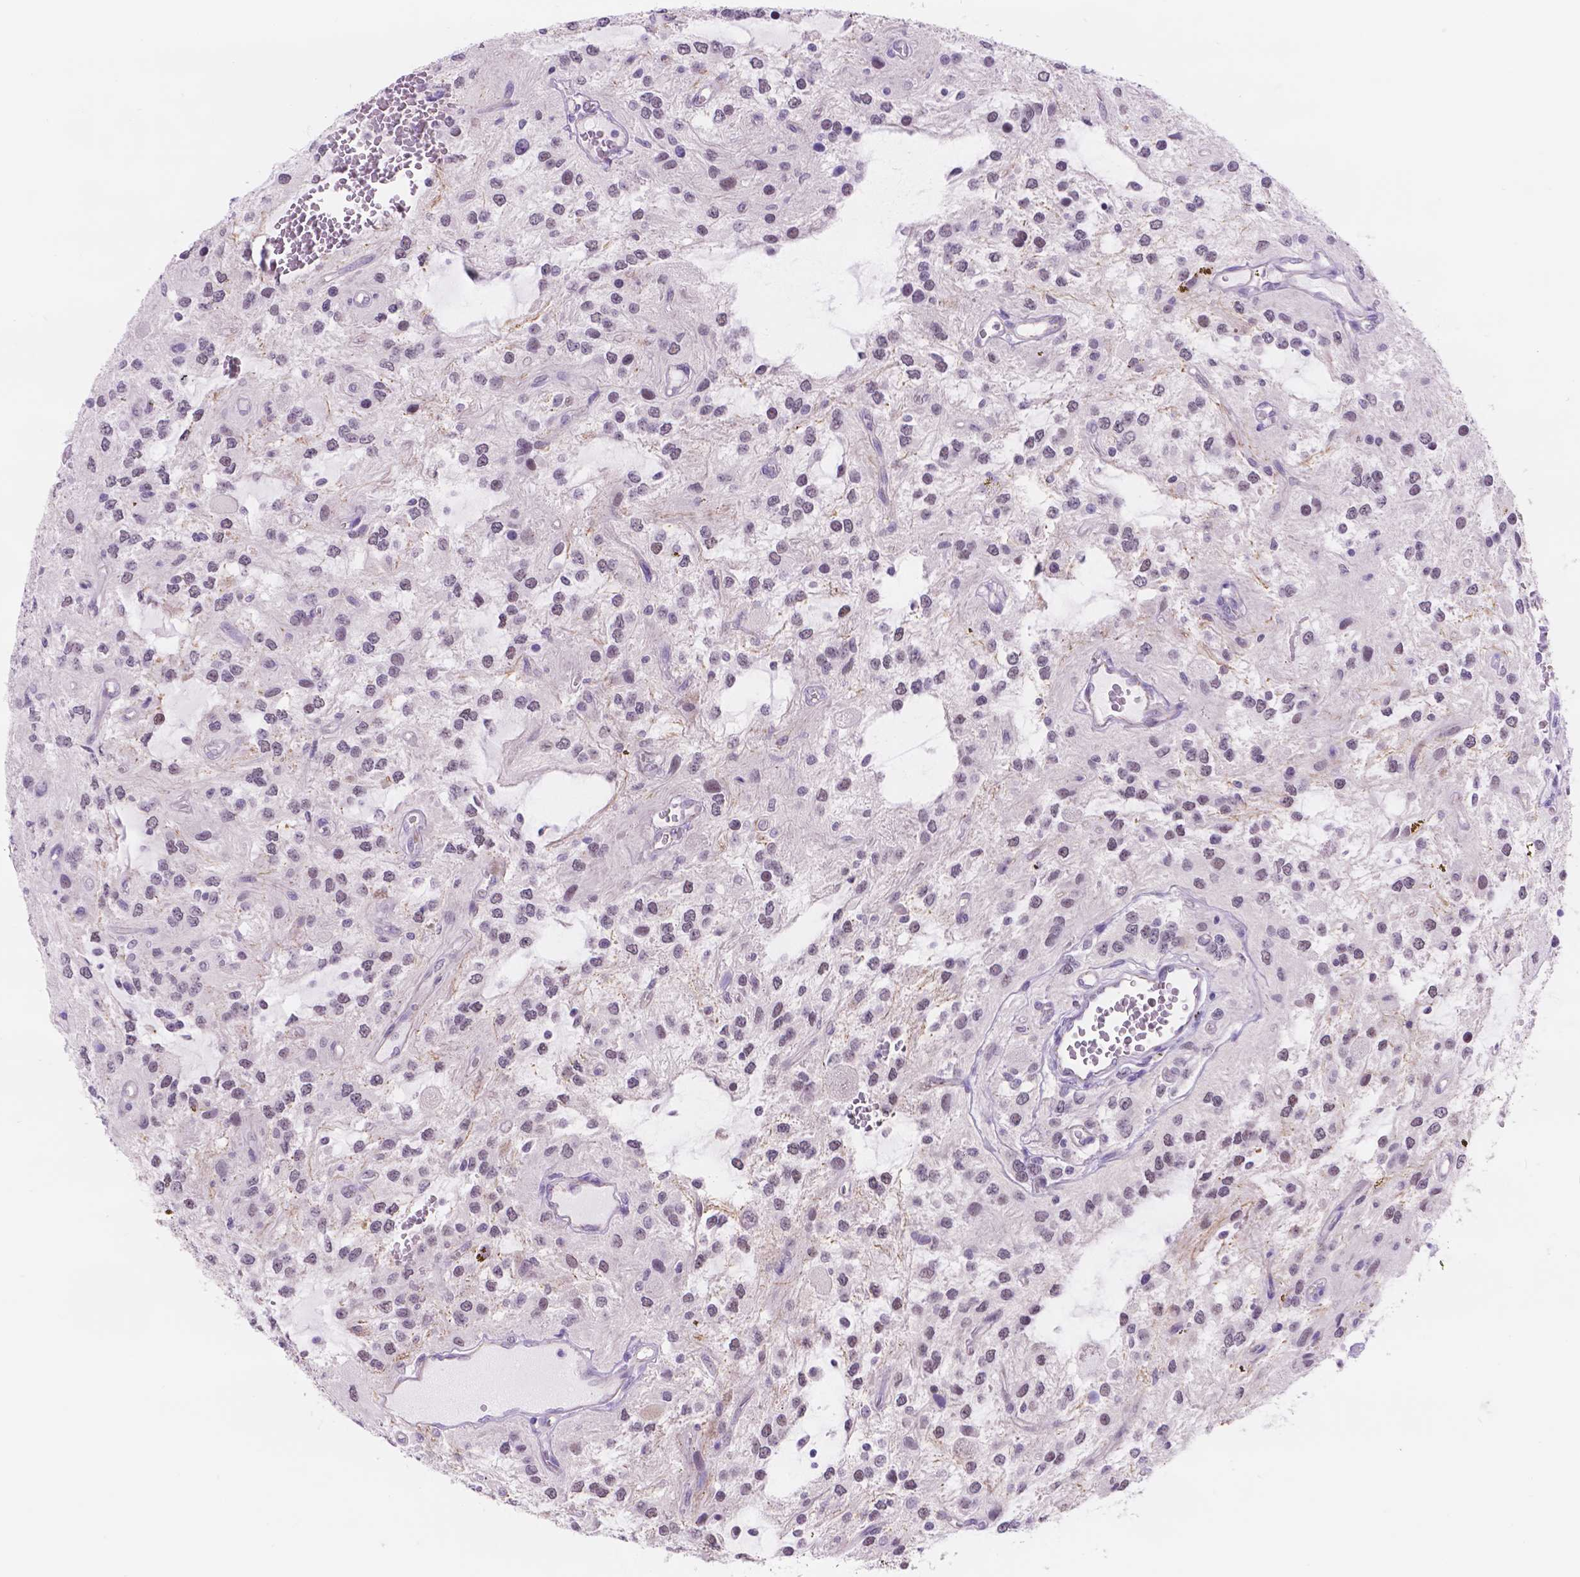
{"staining": {"intensity": "negative", "quantity": "none", "location": "none"}, "tissue": "glioma", "cell_type": "Tumor cells", "image_type": "cancer", "snomed": [{"axis": "morphology", "description": "Glioma, malignant, Low grade"}, {"axis": "topography", "description": "Cerebellum"}], "caption": "Tumor cells are negative for brown protein staining in malignant glioma (low-grade).", "gene": "DCC", "patient": {"sex": "female", "age": 14}}